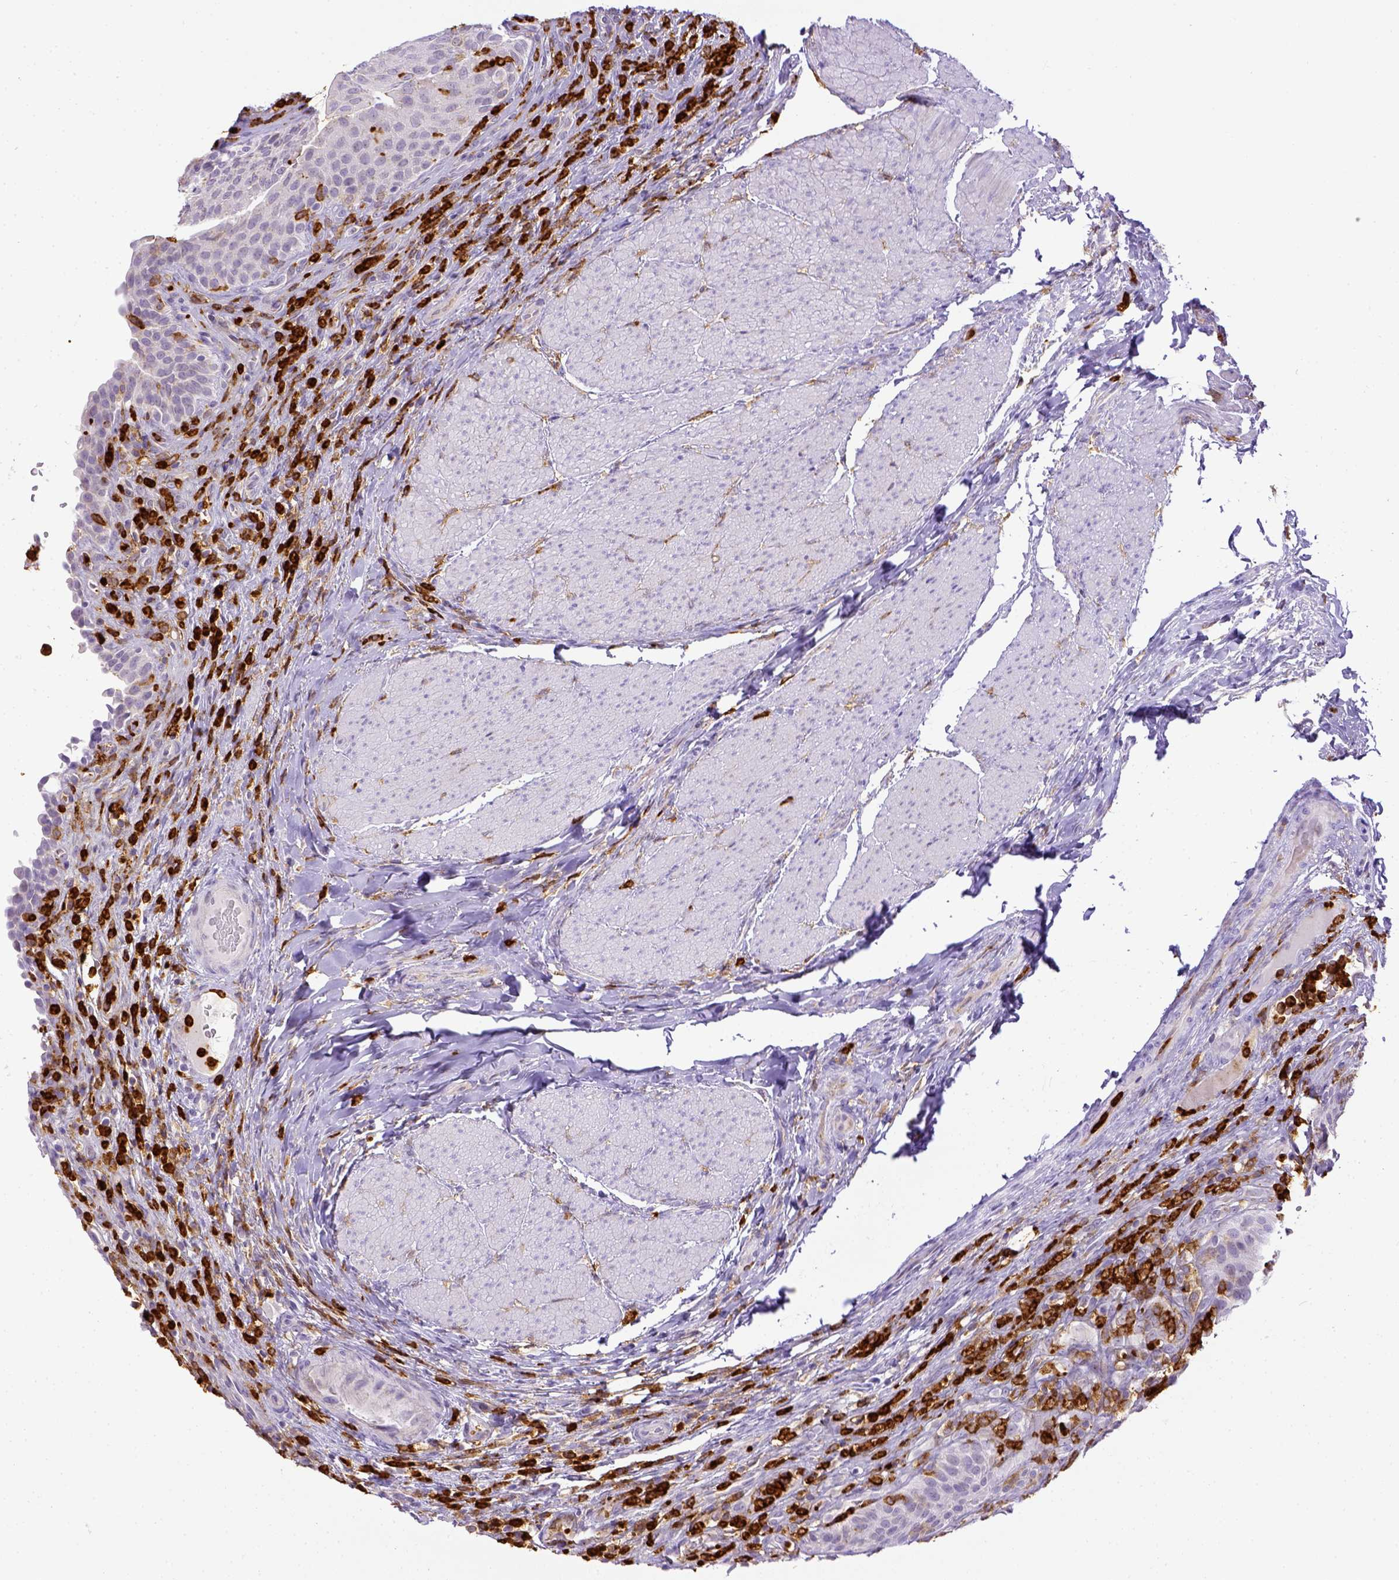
{"staining": {"intensity": "negative", "quantity": "none", "location": "none"}, "tissue": "urinary bladder", "cell_type": "Urothelial cells", "image_type": "normal", "snomed": [{"axis": "morphology", "description": "Normal tissue, NOS"}, {"axis": "topography", "description": "Urinary bladder"}, {"axis": "topography", "description": "Peripheral nerve tissue"}], "caption": "Protein analysis of unremarkable urinary bladder demonstrates no significant expression in urothelial cells. (Stains: DAB (3,3'-diaminobenzidine) immunohistochemistry (IHC) with hematoxylin counter stain, Microscopy: brightfield microscopy at high magnification).", "gene": "ITGAM", "patient": {"sex": "male", "age": 66}}